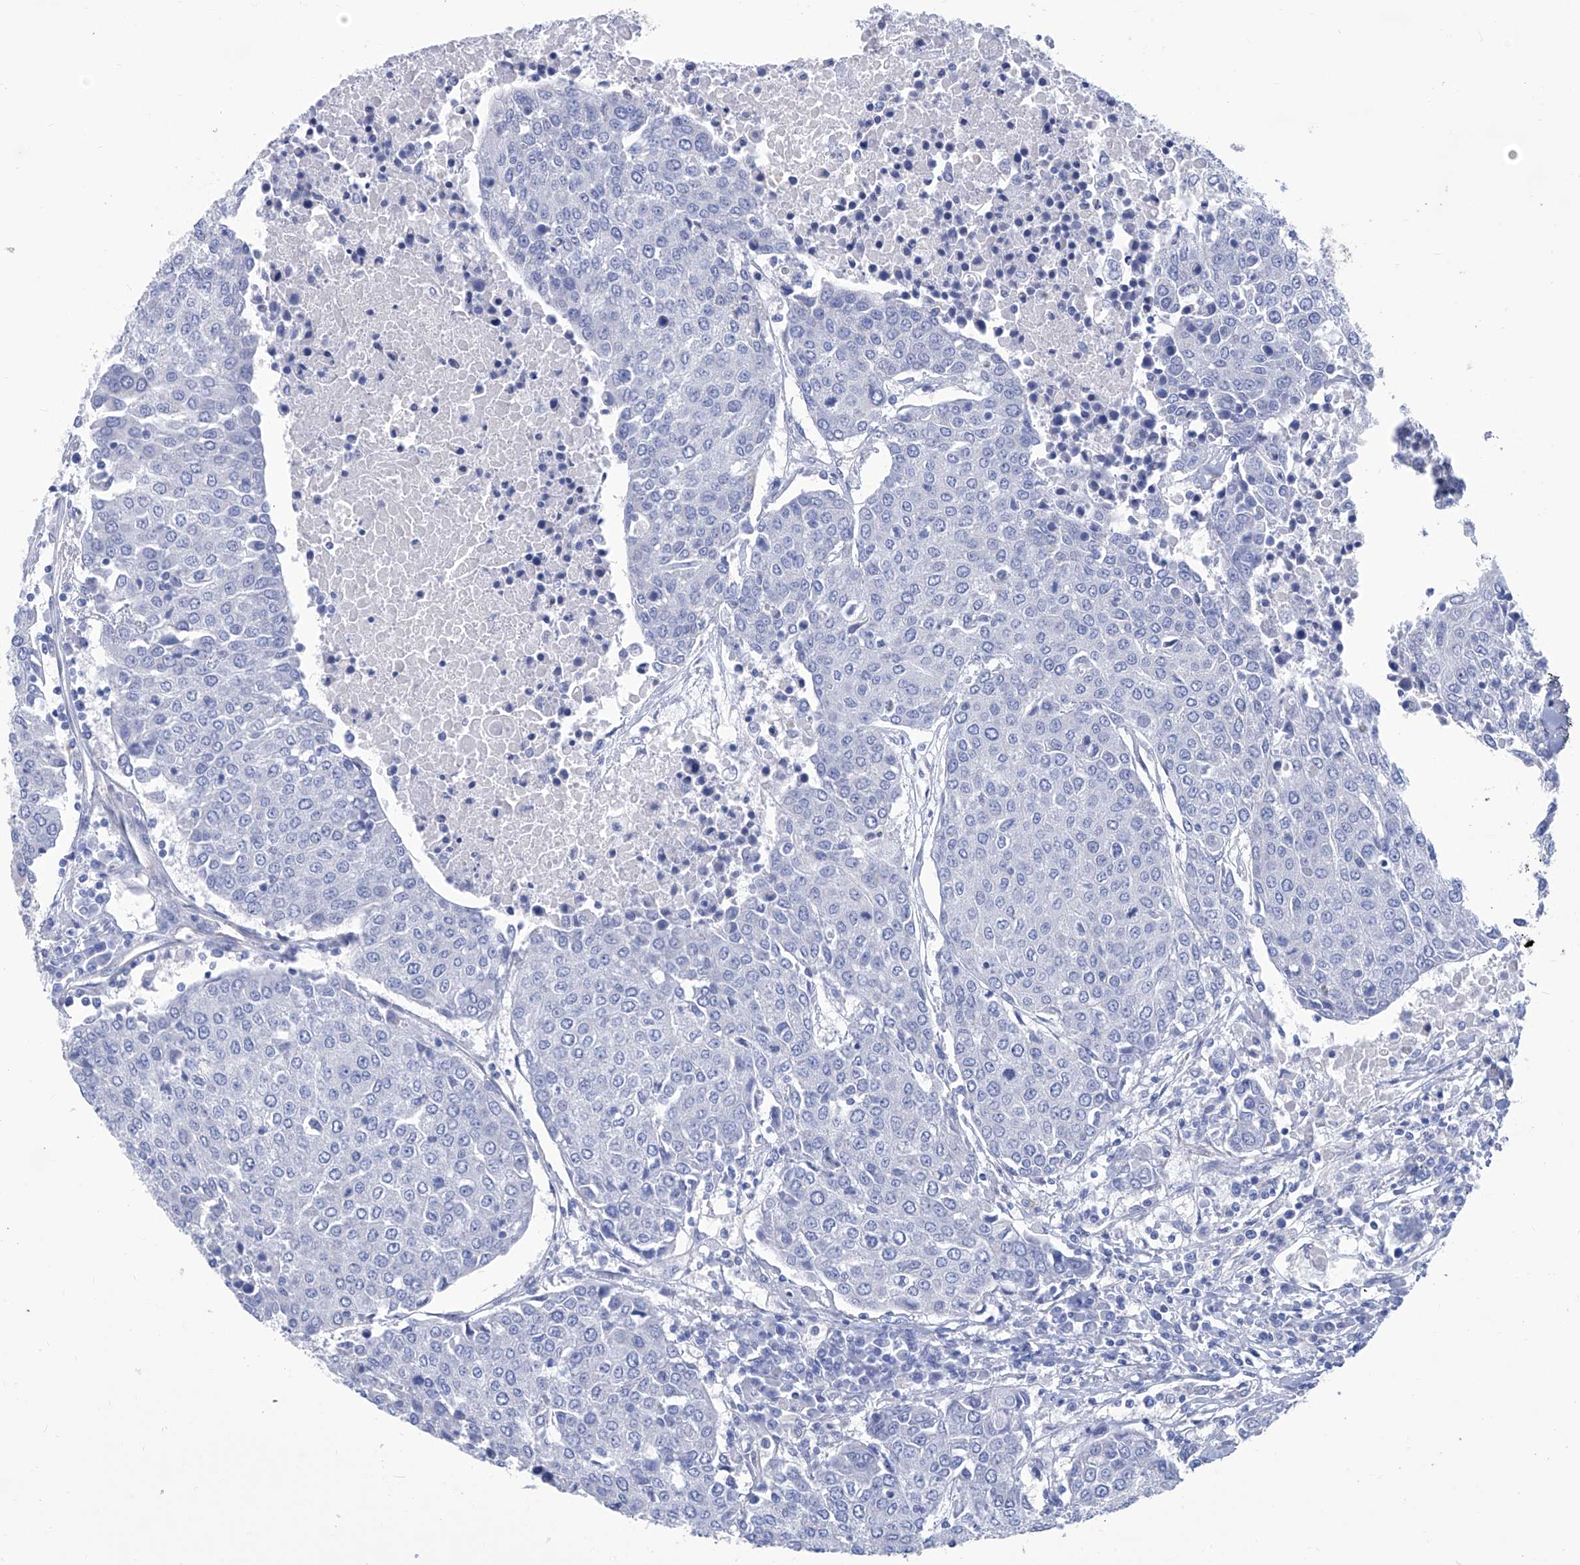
{"staining": {"intensity": "negative", "quantity": "none", "location": "none"}, "tissue": "urothelial cancer", "cell_type": "Tumor cells", "image_type": "cancer", "snomed": [{"axis": "morphology", "description": "Urothelial carcinoma, High grade"}, {"axis": "topography", "description": "Urinary bladder"}], "caption": "High-grade urothelial carcinoma stained for a protein using immunohistochemistry (IHC) exhibits no positivity tumor cells.", "gene": "SMS", "patient": {"sex": "female", "age": 85}}